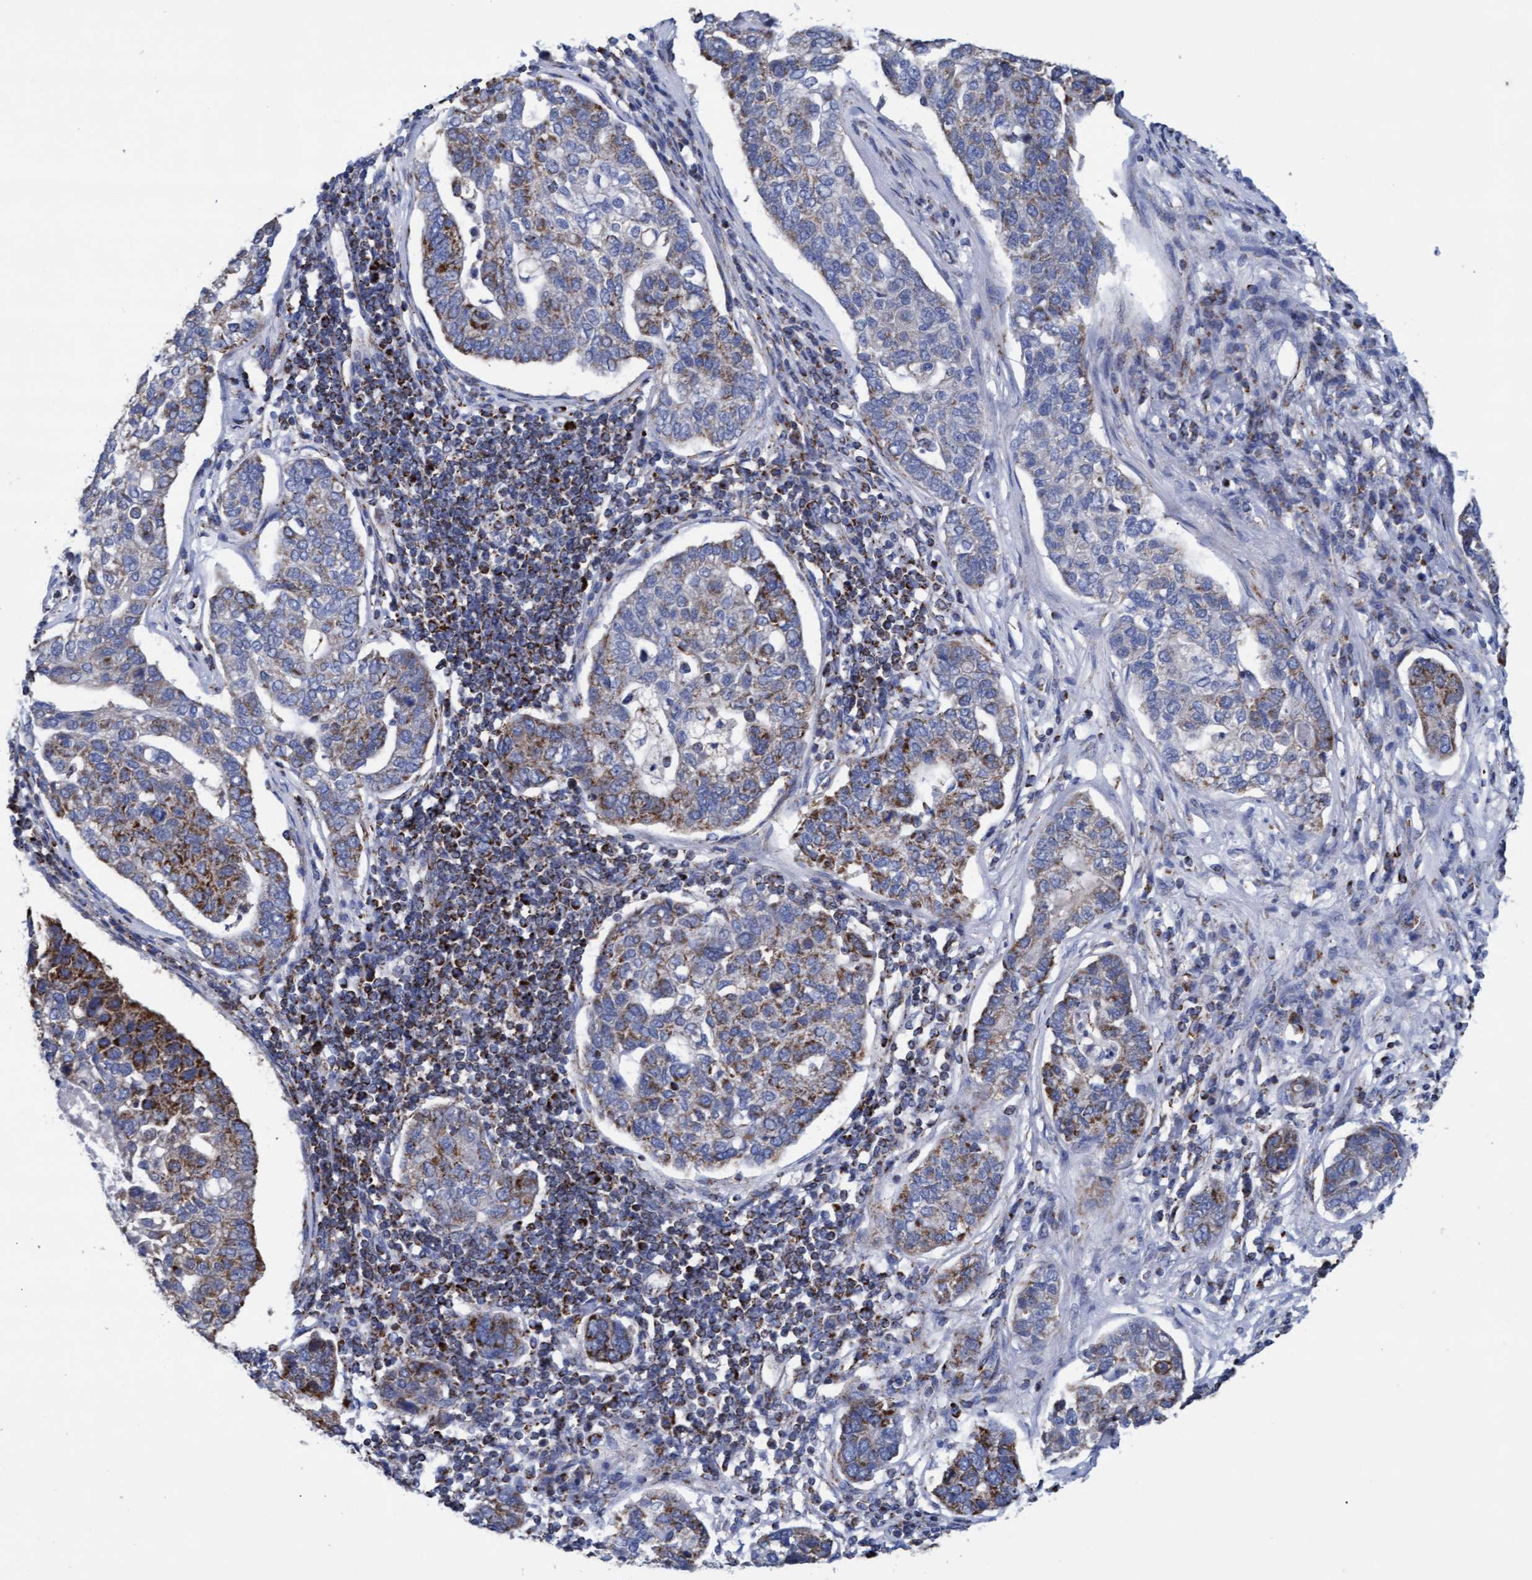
{"staining": {"intensity": "moderate", "quantity": "25%-75%", "location": "cytoplasmic/membranous"}, "tissue": "pancreatic cancer", "cell_type": "Tumor cells", "image_type": "cancer", "snomed": [{"axis": "morphology", "description": "Adenocarcinoma, NOS"}, {"axis": "topography", "description": "Pancreas"}], "caption": "Approximately 25%-75% of tumor cells in pancreatic adenocarcinoma reveal moderate cytoplasmic/membranous protein positivity as visualized by brown immunohistochemical staining.", "gene": "MRPL38", "patient": {"sex": "female", "age": 61}}